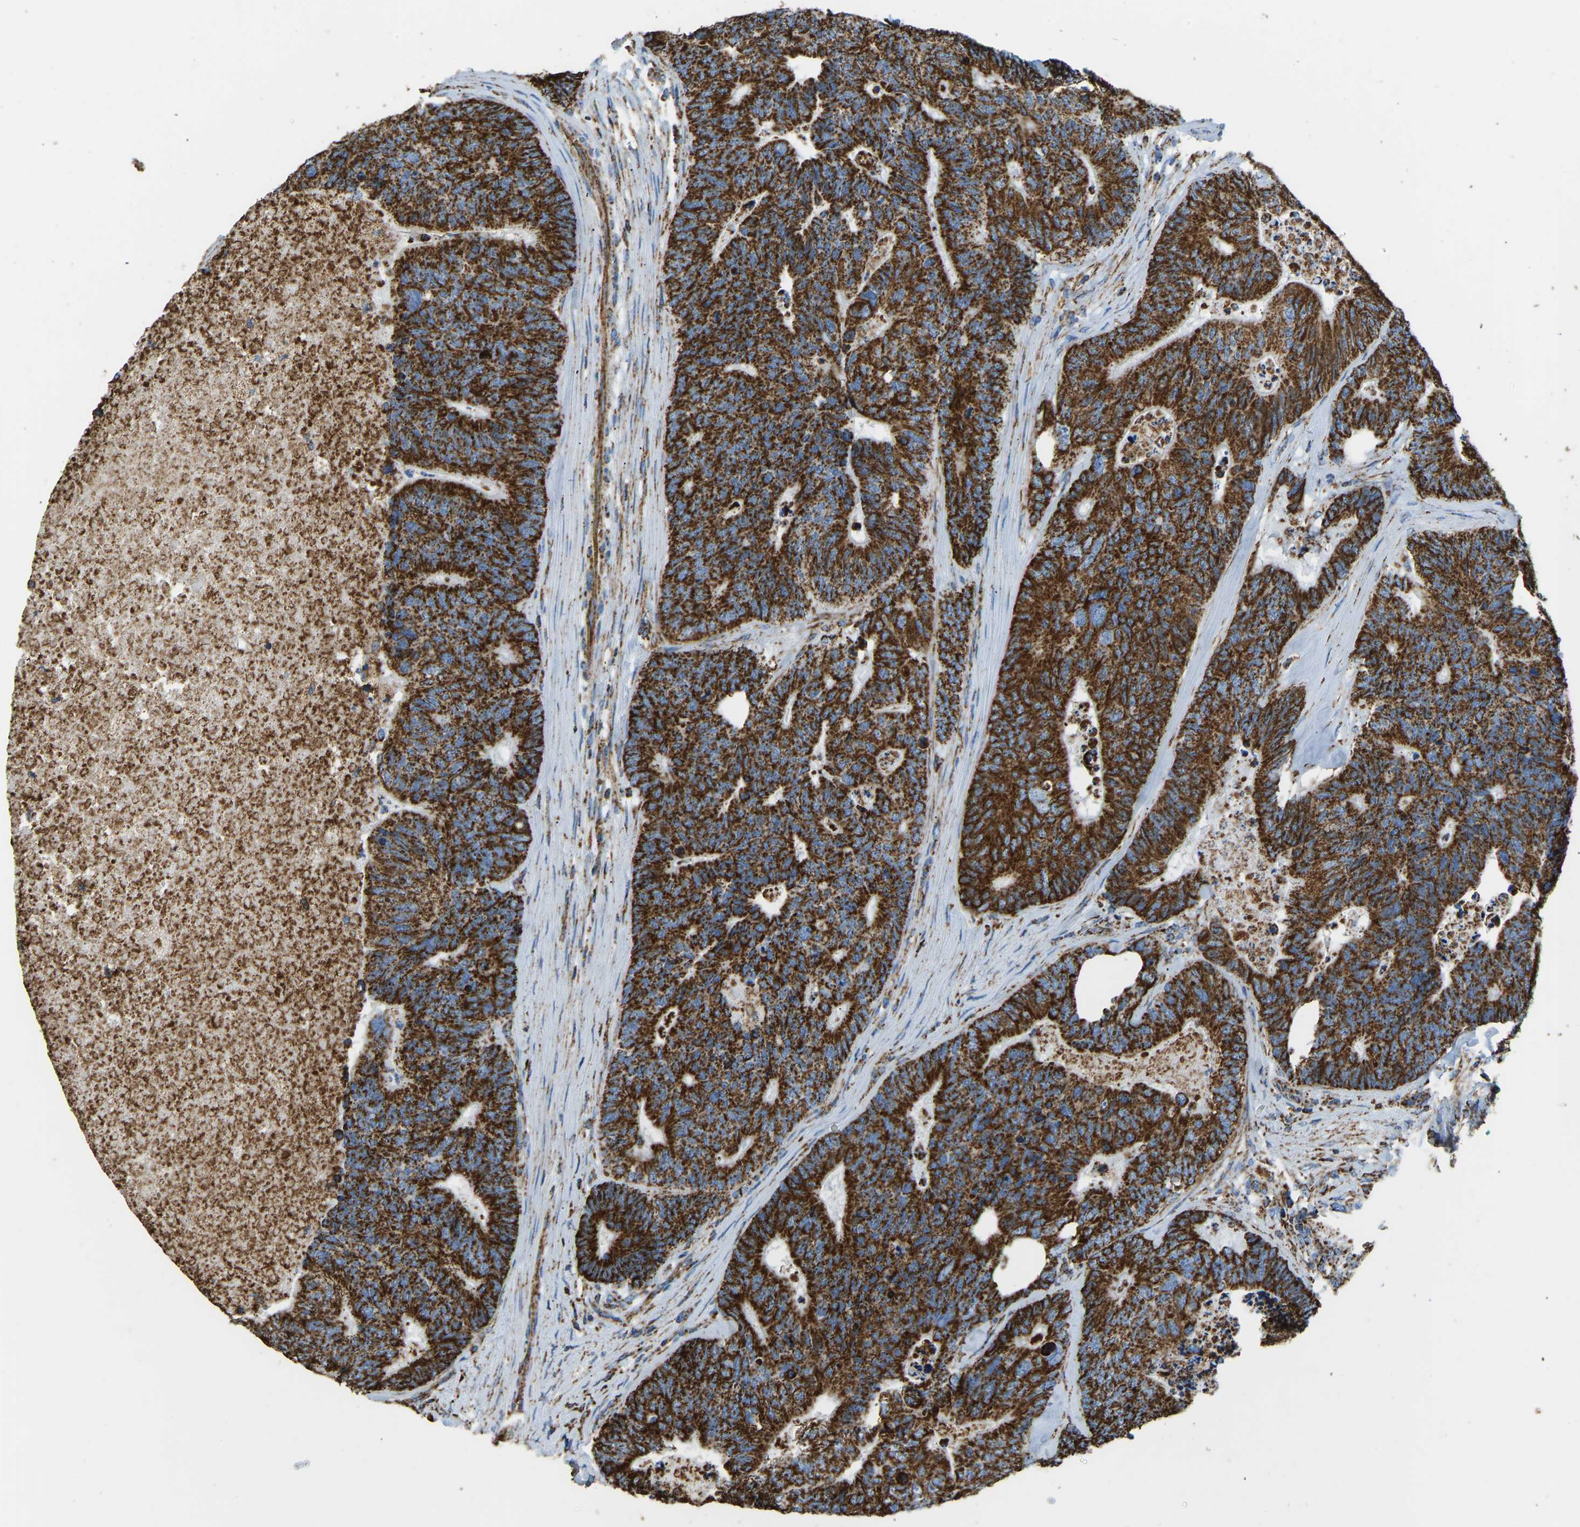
{"staining": {"intensity": "strong", "quantity": ">75%", "location": "cytoplasmic/membranous"}, "tissue": "colorectal cancer", "cell_type": "Tumor cells", "image_type": "cancer", "snomed": [{"axis": "morphology", "description": "Adenocarcinoma, NOS"}, {"axis": "topography", "description": "Colon"}], "caption": "Colorectal cancer was stained to show a protein in brown. There is high levels of strong cytoplasmic/membranous expression in approximately >75% of tumor cells.", "gene": "IRX6", "patient": {"sex": "female", "age": 67}}